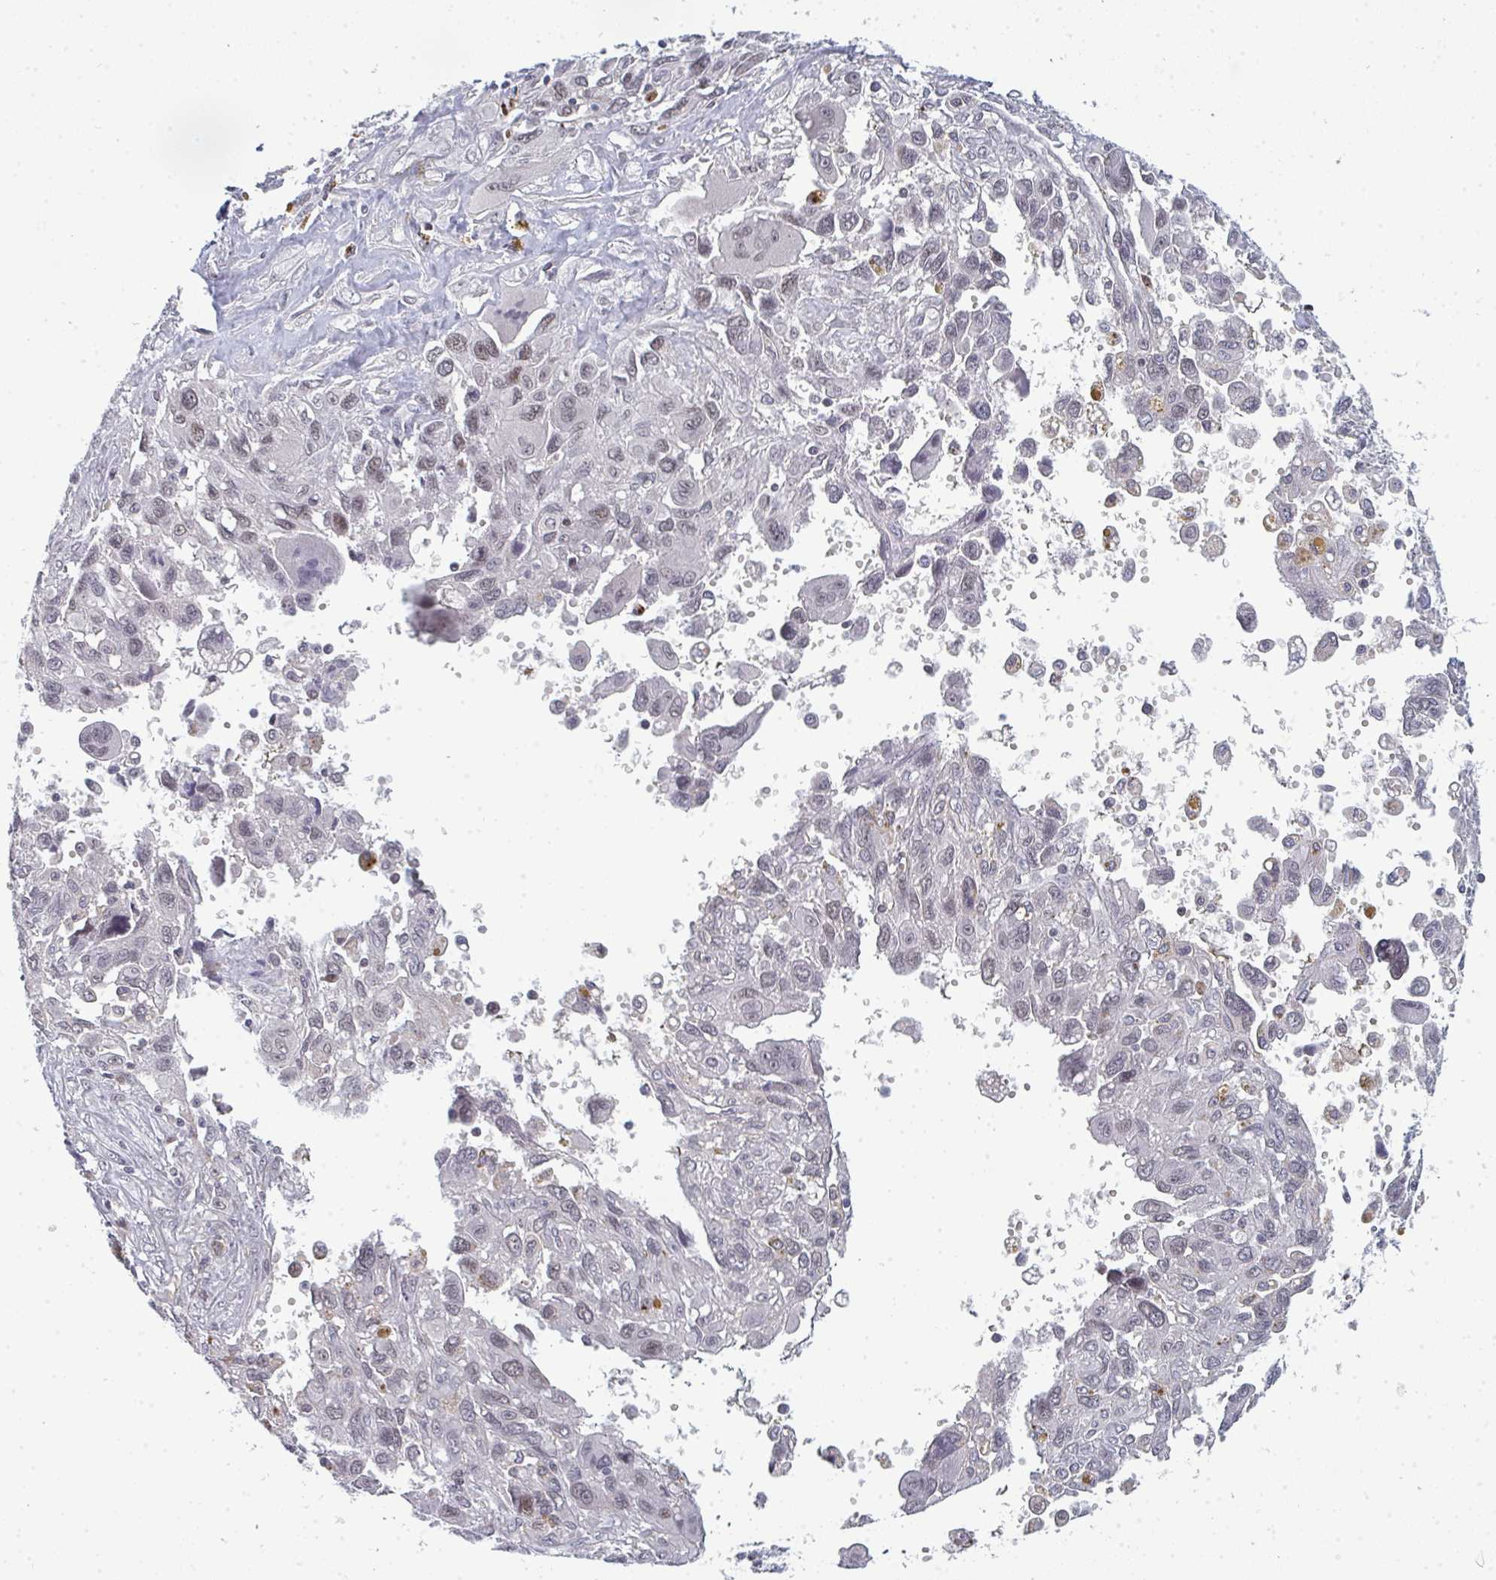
{"staining": {"intensity": "weak", "quantity": "<25%", "location": "nuclear"}, "tissue": "pancreatic cancer", "cell_type": "Tumor cells", "image_type": "cancer", "snomed": [{"axis": "morphology", "description": "Adenocarcinoma, NOS"}, {"axis": "topography", "description": "Pancreas"}], "caption": "High magnification brightfield microscopy of adenocarcinoma (pancreatic) stained with DAB (3,3'-diaminobenzidine) (brown) and counterstained with hematoxylin (blue): tumor cells show no significant staining.", "gene": "ATF1", "patient": {"sex": "female", "age": 47}}